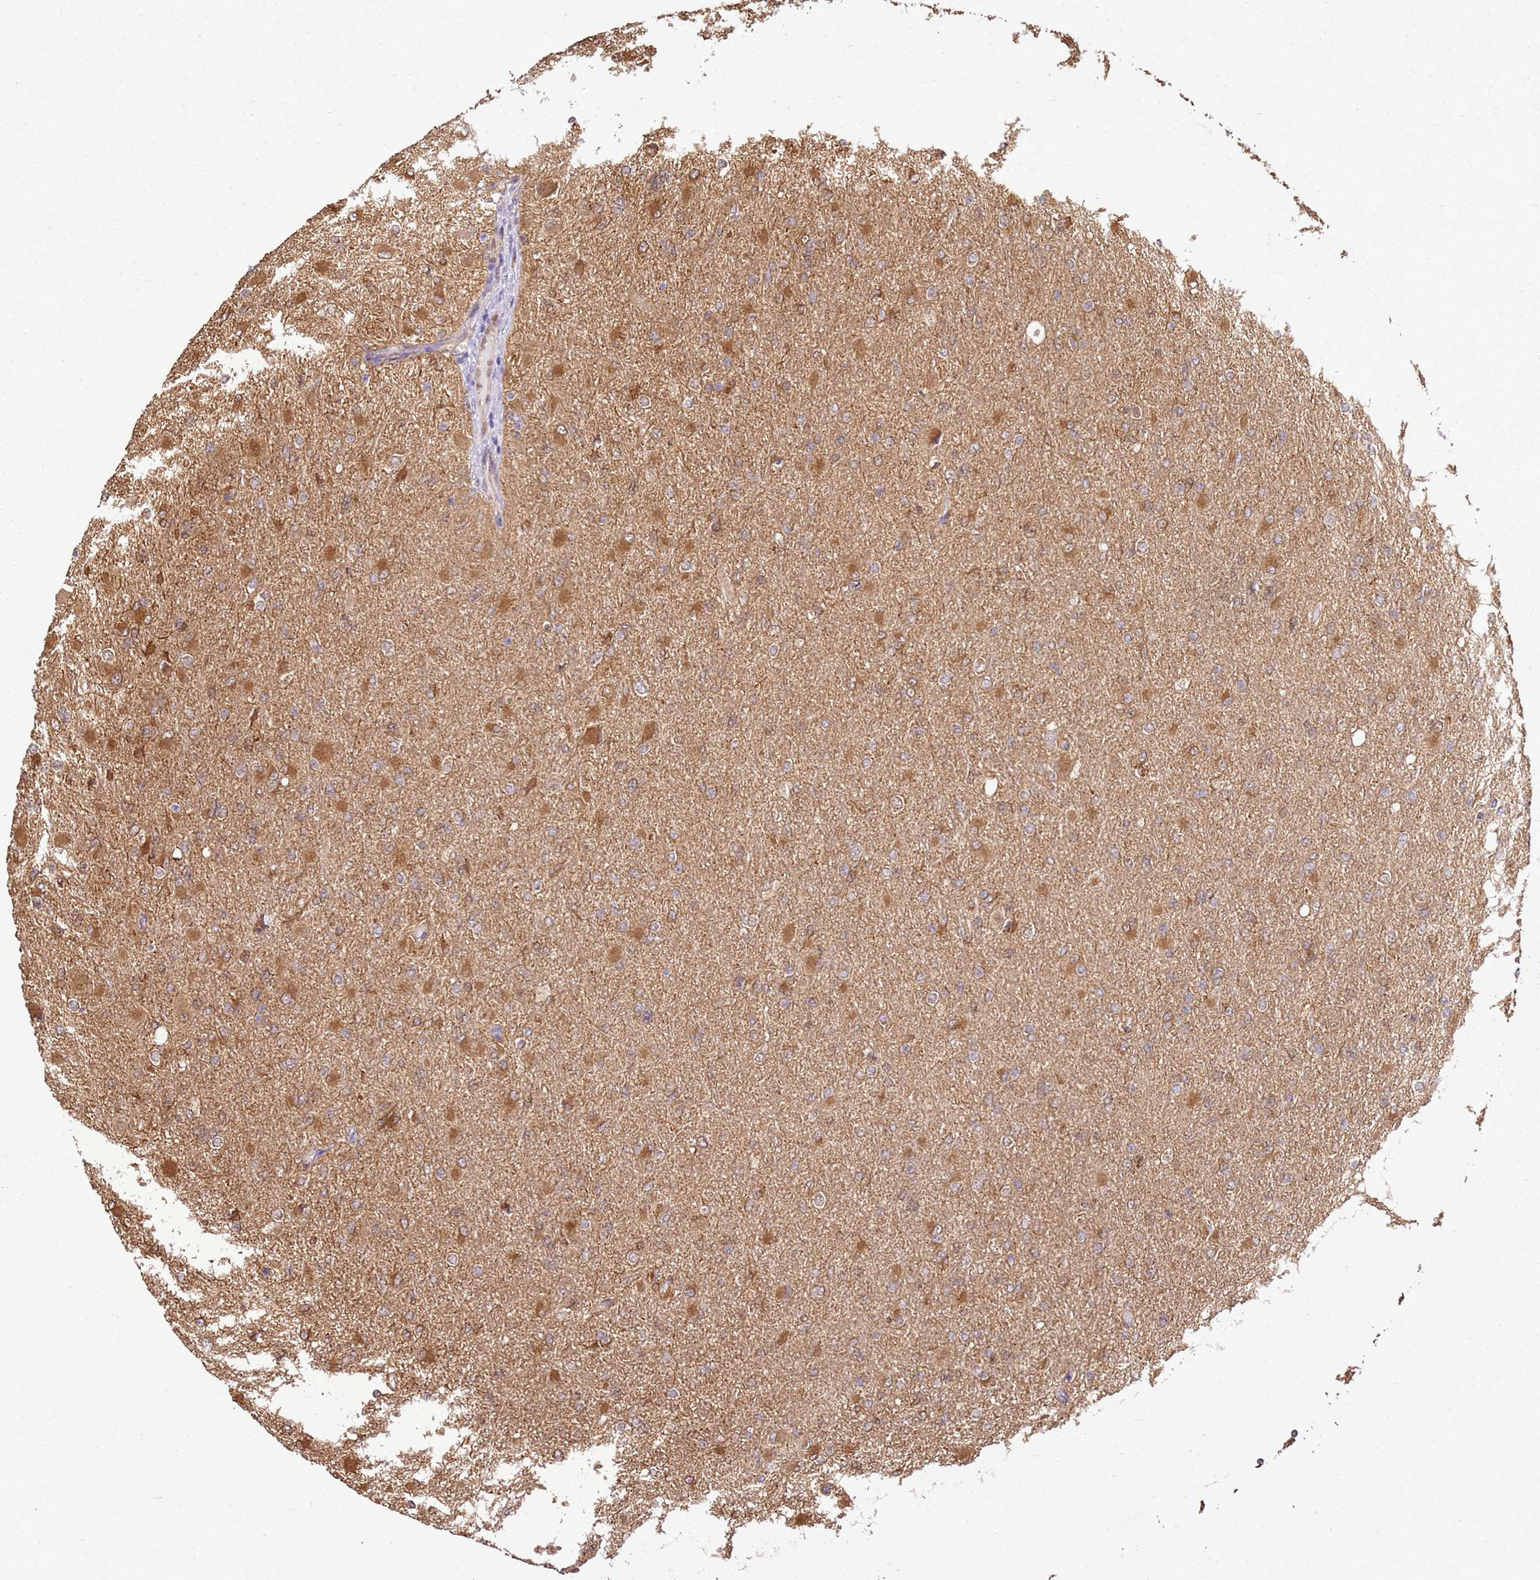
{"staining": {"intensity": "moderate", "quantity": "25%-75%", "location": "cytoplasmic/membranous"}, "tissue": "glioma", "cell_type": "Tumor cells", "image_type": "cancer", "snomed": [{"axis": "morphology", "description": "Glioma, malignant, High grade"}, {"axis": "topography", "description": "Cerebral cortex"}], "caption": "IHC image of glioma stained for a protein (brown), which displays medium levels of moderate cytoplasmic/membranous expression in about 25%-75% of tumor cells.", "gene": "YWHAE", "patient": {"sex": "female", "age": 36}}